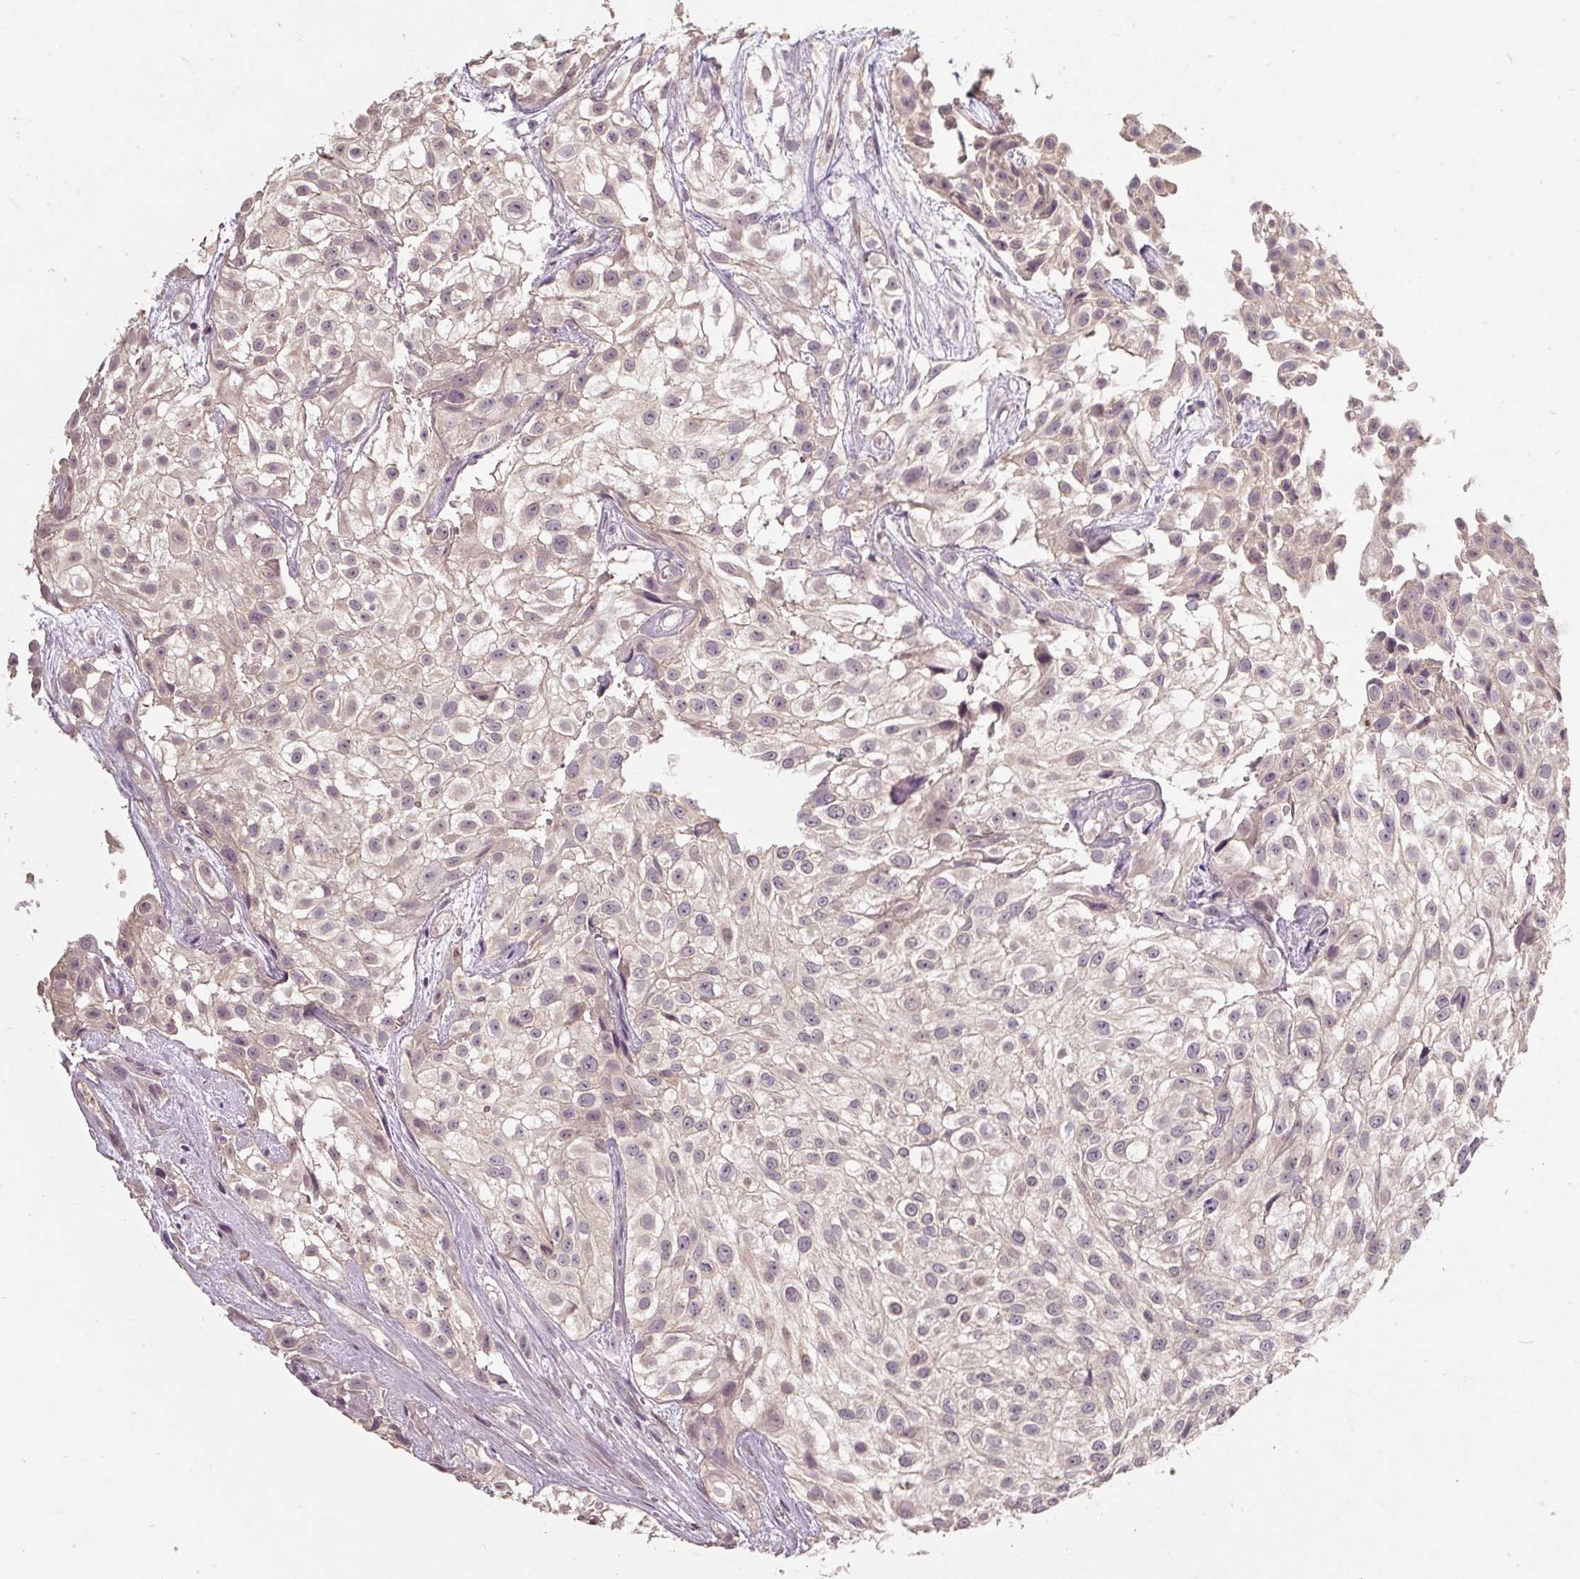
{"staining": {"intensity": "negative", "quantity": "none", "location": "none"}, "tissue": "urothelial cancer", "cell_type": "Tumor cells", "image_type": "cancer", "snomed": [{"axis": "morphology", "description": "Urothelial carcinoma, High grade"}, {"axis": "topography", "description": "Urinary bladder"}], "caption": "A photomicrograph of human urothelial carcinoma (high-grade) is negative for staining in tumor cells. The staining is performed using DAB (3,3'-diaminobenzidine) brown chromogen with nuclei counter-stained in using hematoxylin.", "gene": "CFAP65", "patient": {"sex": "male", "age": 56}}